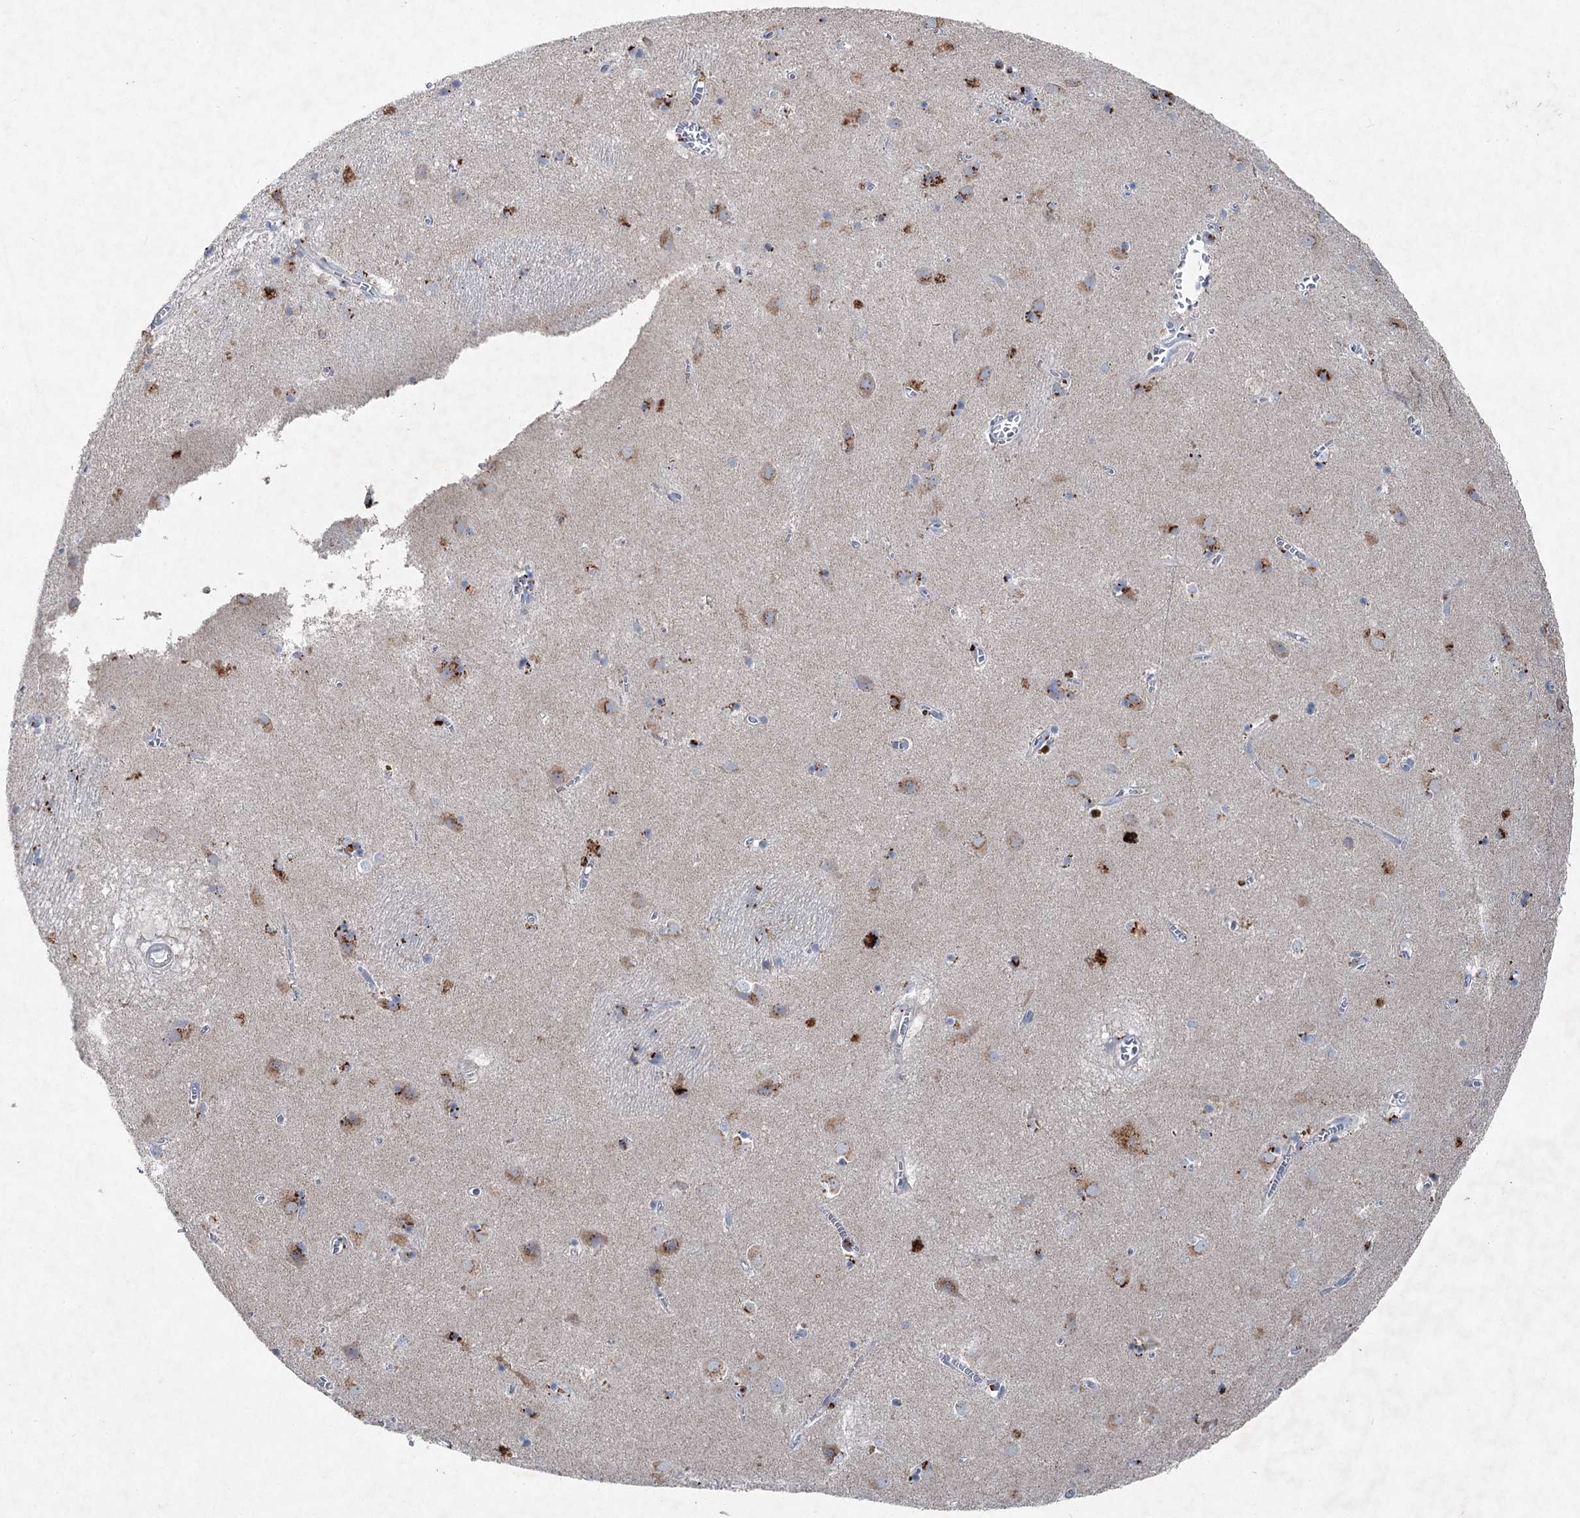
{"staining": {"intensity": "negative", "quantity": "none", "location": "none"}, "tissue": "caudate", "cell_type": "Glial cells", "image_type": "normal", "snomed": [{"axis": "morphology", "description": "Normal tissue, NOS"}, {"axis": "topography", "description": "Lateral ventricle wall"}], "caption": "Immunohistochemical staining of benign human caudate shows no significant positivity in glial cells. (DAB immunohistochemistry (IHC) visualized using brightfield microscopy, high magnification).", "gene": "ENSG00000285330", "patient": {"sex": "male", "age": 70}}